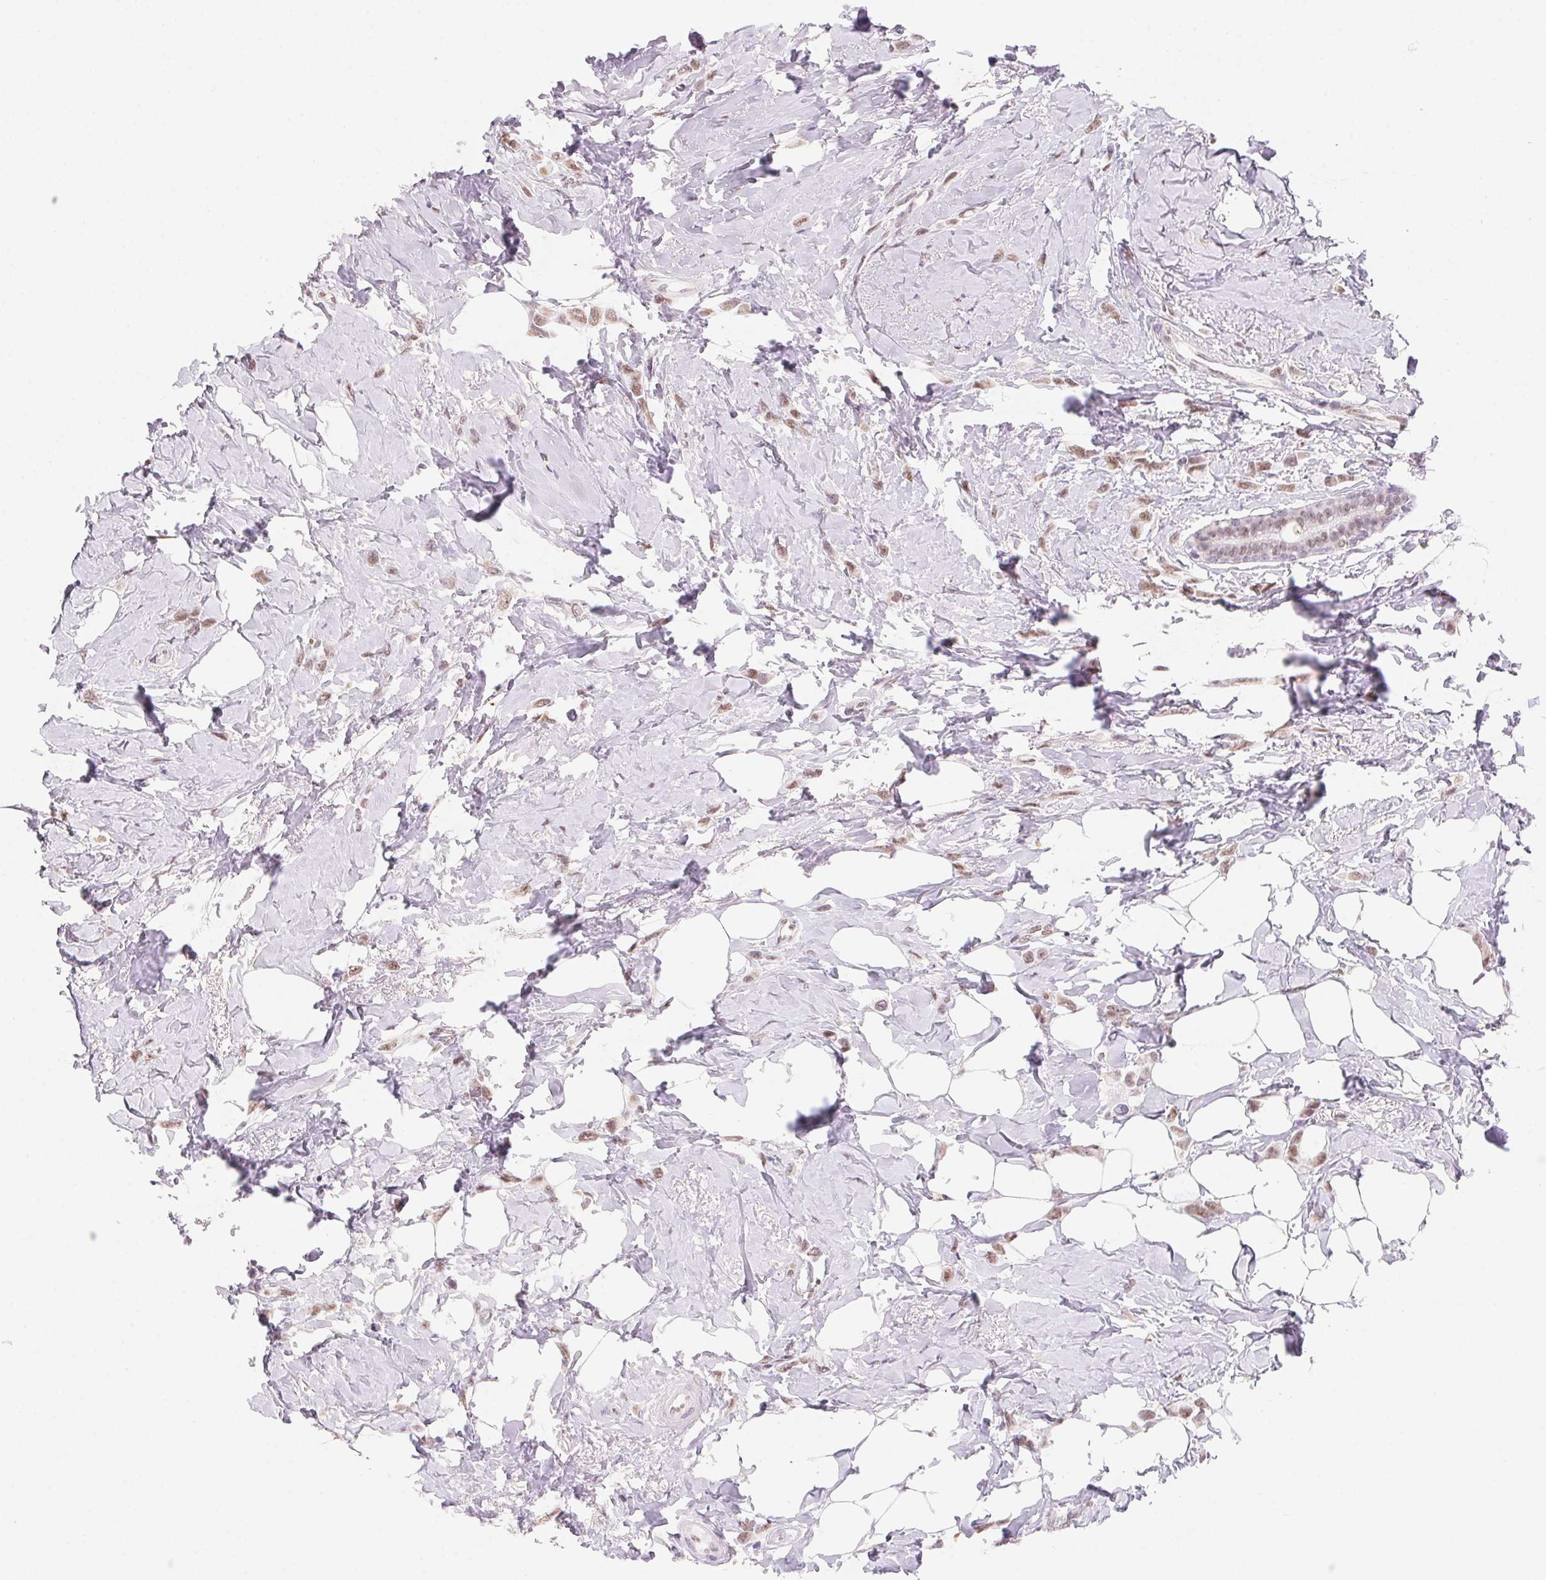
{"staining": {"intensity": "weak", "quantity": ">75%", "location": "nuclear"}, "tissue": "breast cancer", "cell_type": "Tumor cells", "image_type": "cancer", "snomed": [{"axis": "morphology", "description": "Lobular carcinoma"}, {"axis": "topography", "description": "Breast"}], "caption": "Brown immunohistochemical staining in human breast cancer shows weak nuclear staining in approximately >75% of tumor cells.", "gene": "DPPA5", "patient": {"sex": "female", "age": 66}}